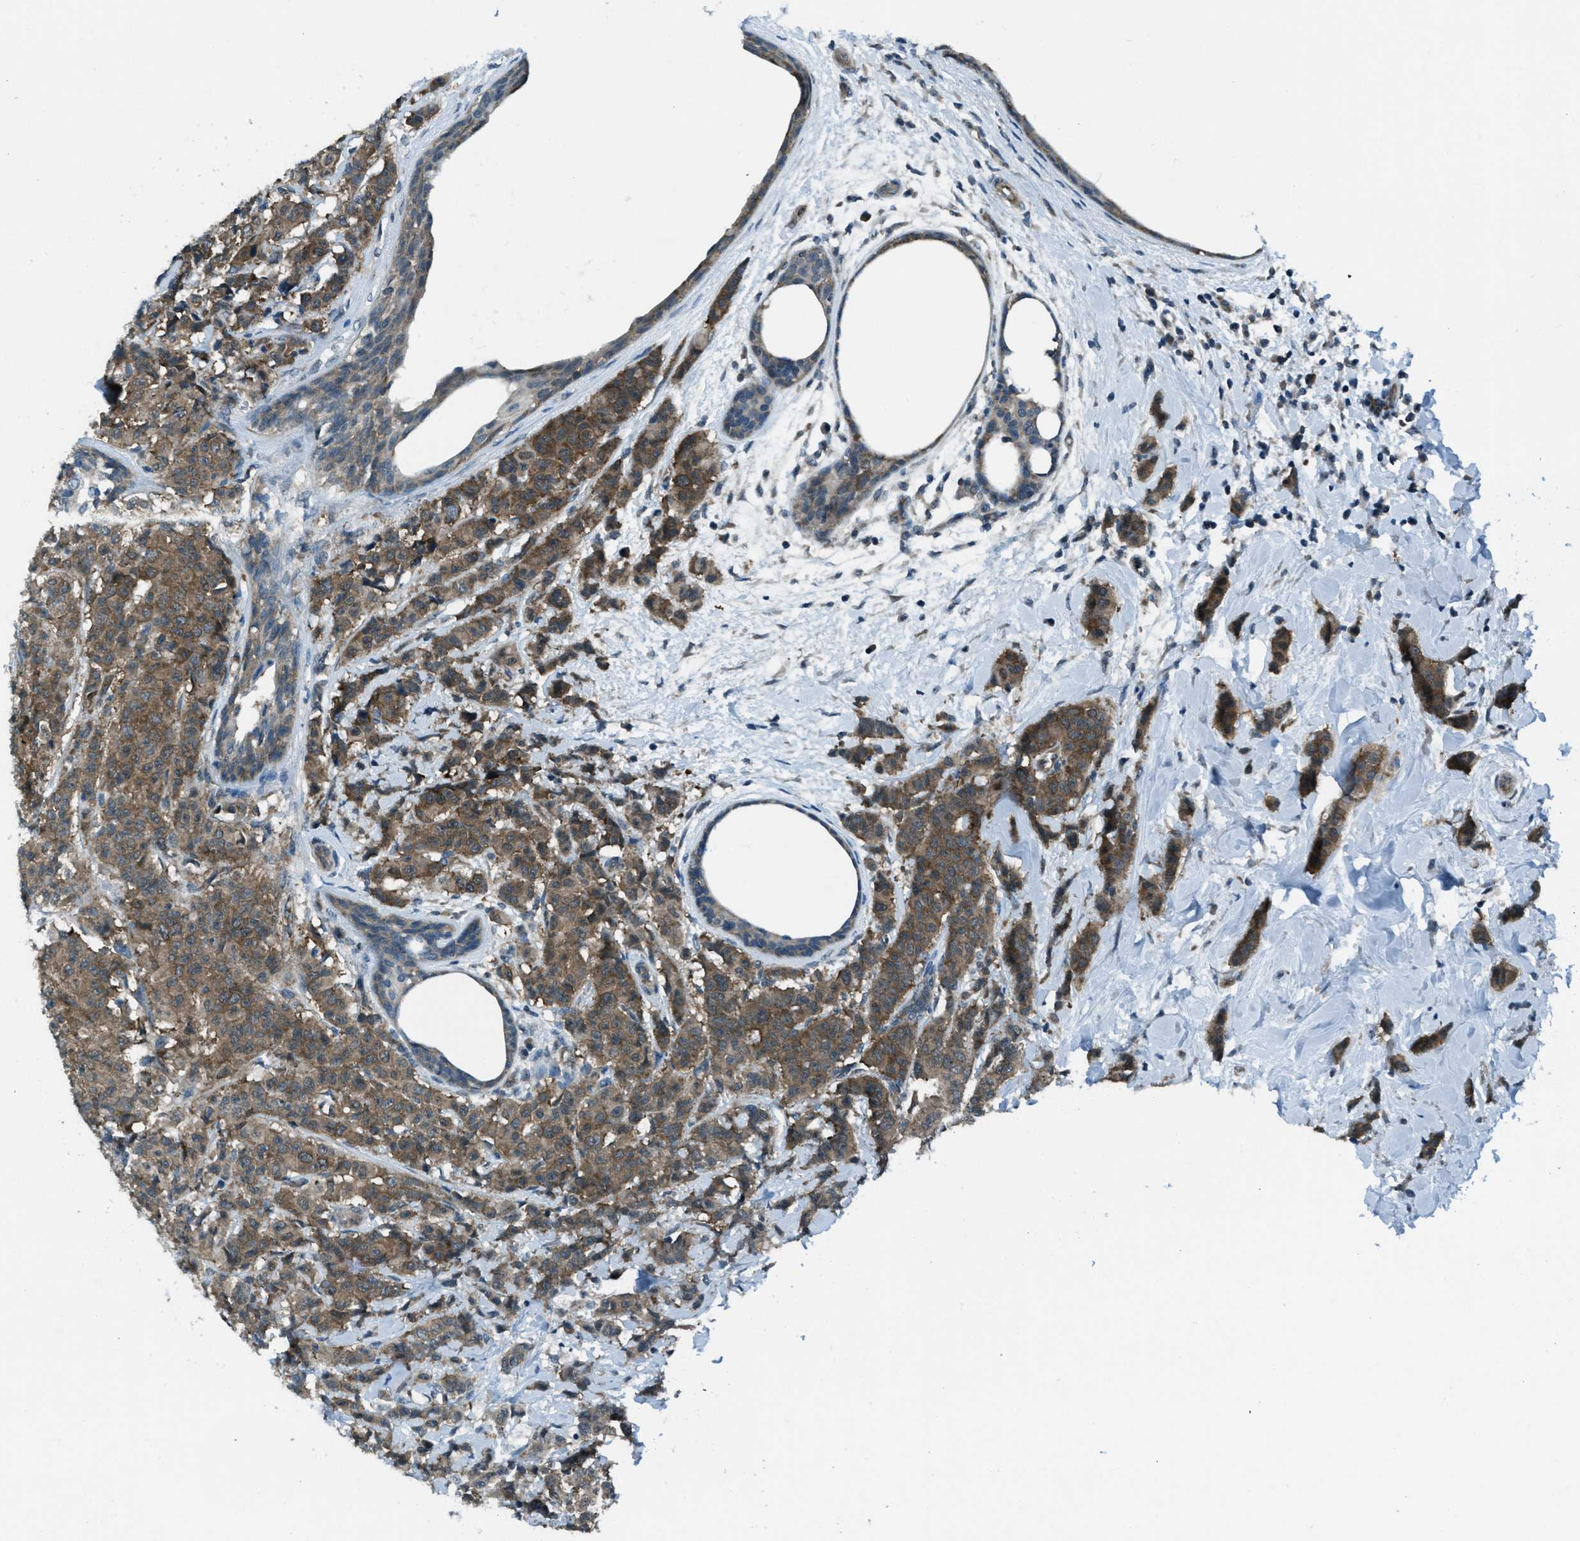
{"staining": {"intensity": "moderate", "quantity": ">75%", "location": "cytoplasmic/membranous"}, "tissue": "breast cancer", "cell_type": "Tumor cells", "image_type": "cancer", "snomed": [{"axis": "morphology", "description": "Normal tissue, NOS"}, {"axis": "morphology", "description": "Duct carcinoma"}, {"axis": "topography", "description": "Breast"}], "caption": "Immunohistochemistry of human breast cancer (intraductal carcinoma) demonstrates medium levels of moderate cytoplasmic/membranous expression in approximately >75% of tumor cells. The staining is performed using DAB (3,3'-diaminobenzidine) brown chromogen to label protein expression. The nuclei are counter-stained blue using hematoxylin.", "gene": "ASAP2", "patient": {"sex": "female", "age": 40}}